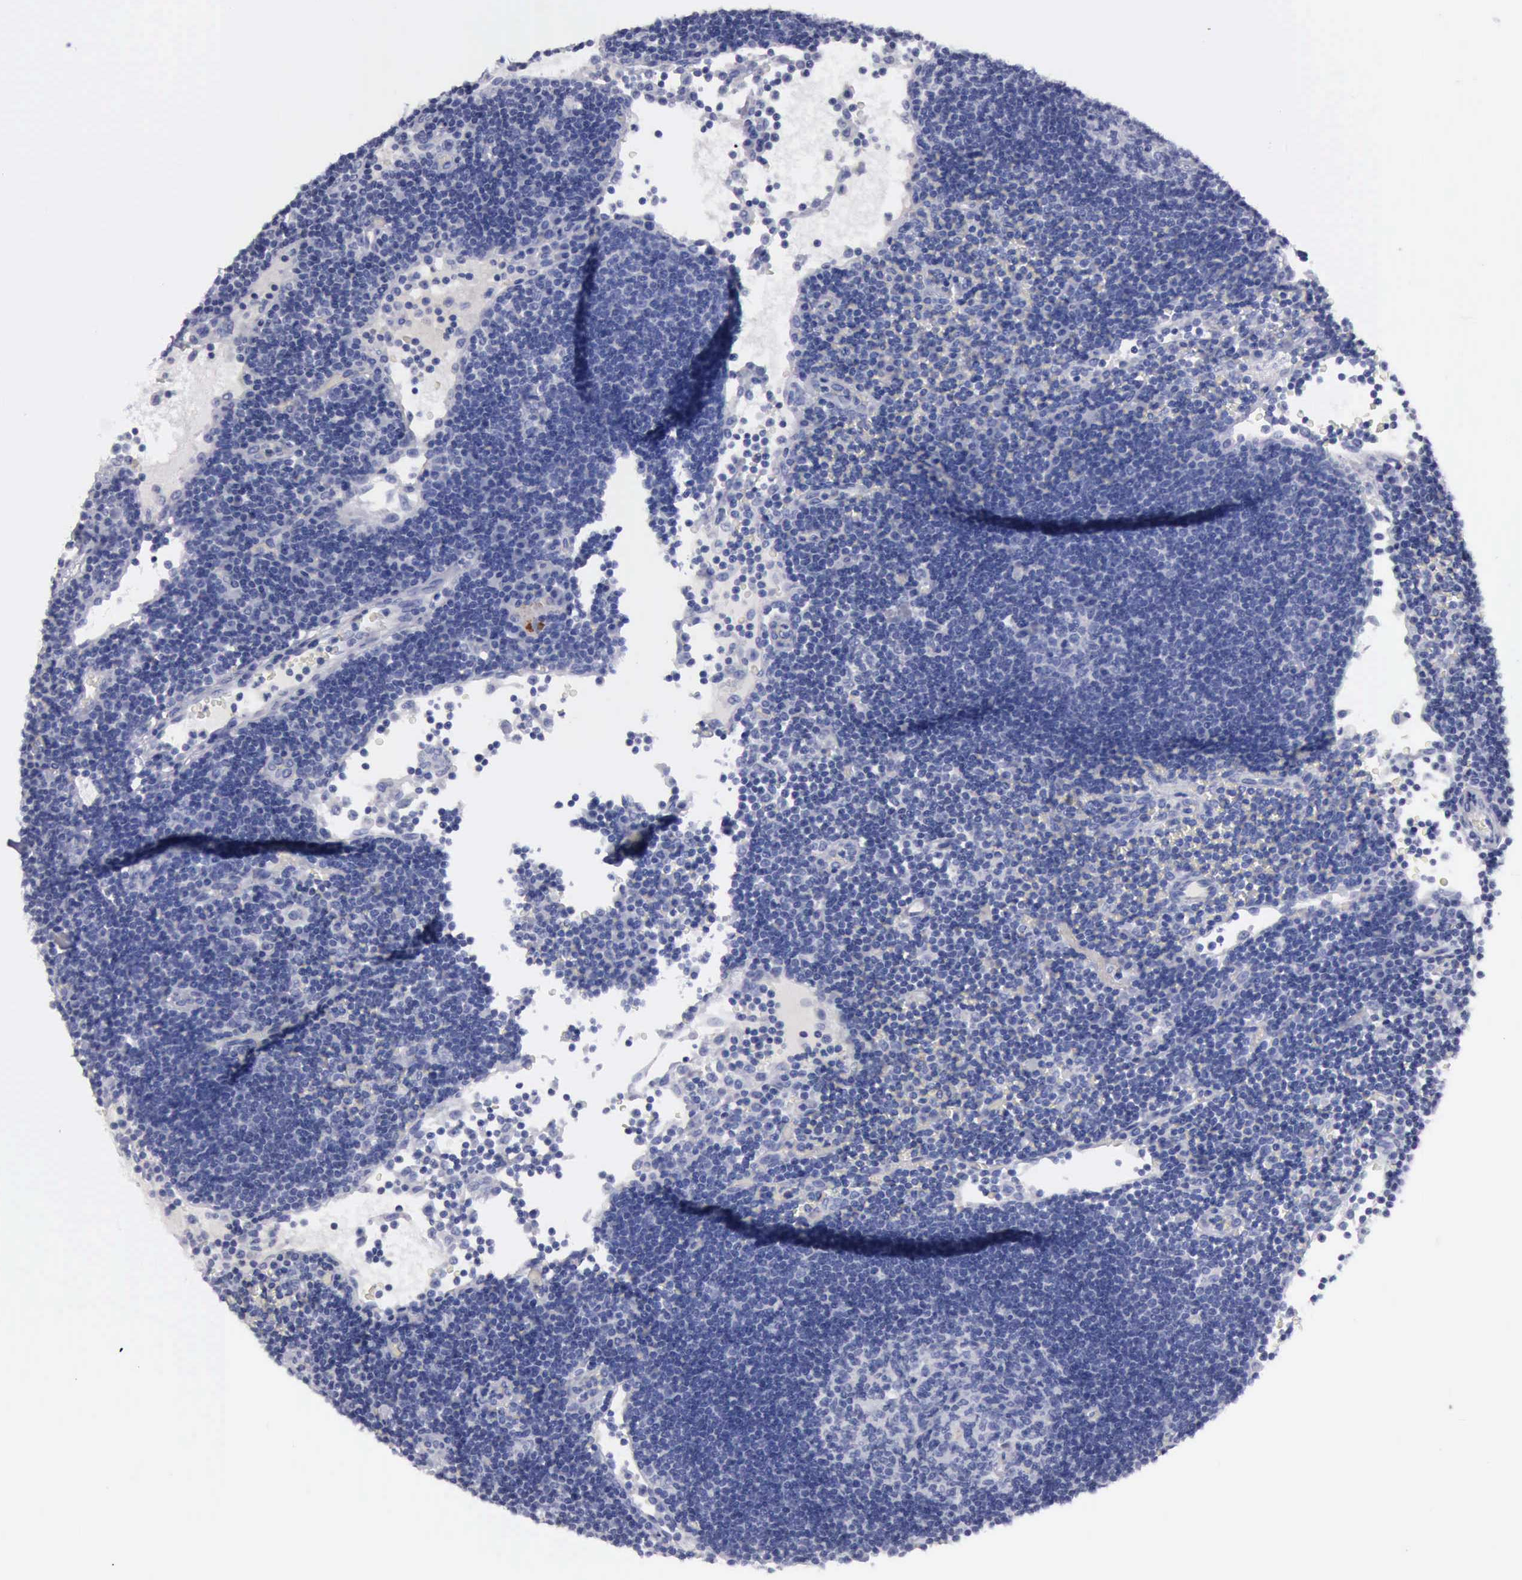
{"staining": {"intensity": "negative", "quantity": "none", "location": "none"}, "tissue": "lymph node", "cell_type": "Germinal center cells", "image_type": "normal", "snomed": [{"axis": "morphology", "description": "Normal tissue, NOS"}, {"axis": "topography", "description": "Lymph node"}], "caption": "A micrograph of human lymph node is negative for staining in germinal center cells.", "gene": "CYP19A1", "patient": {"sex": "male", "age": 54}}